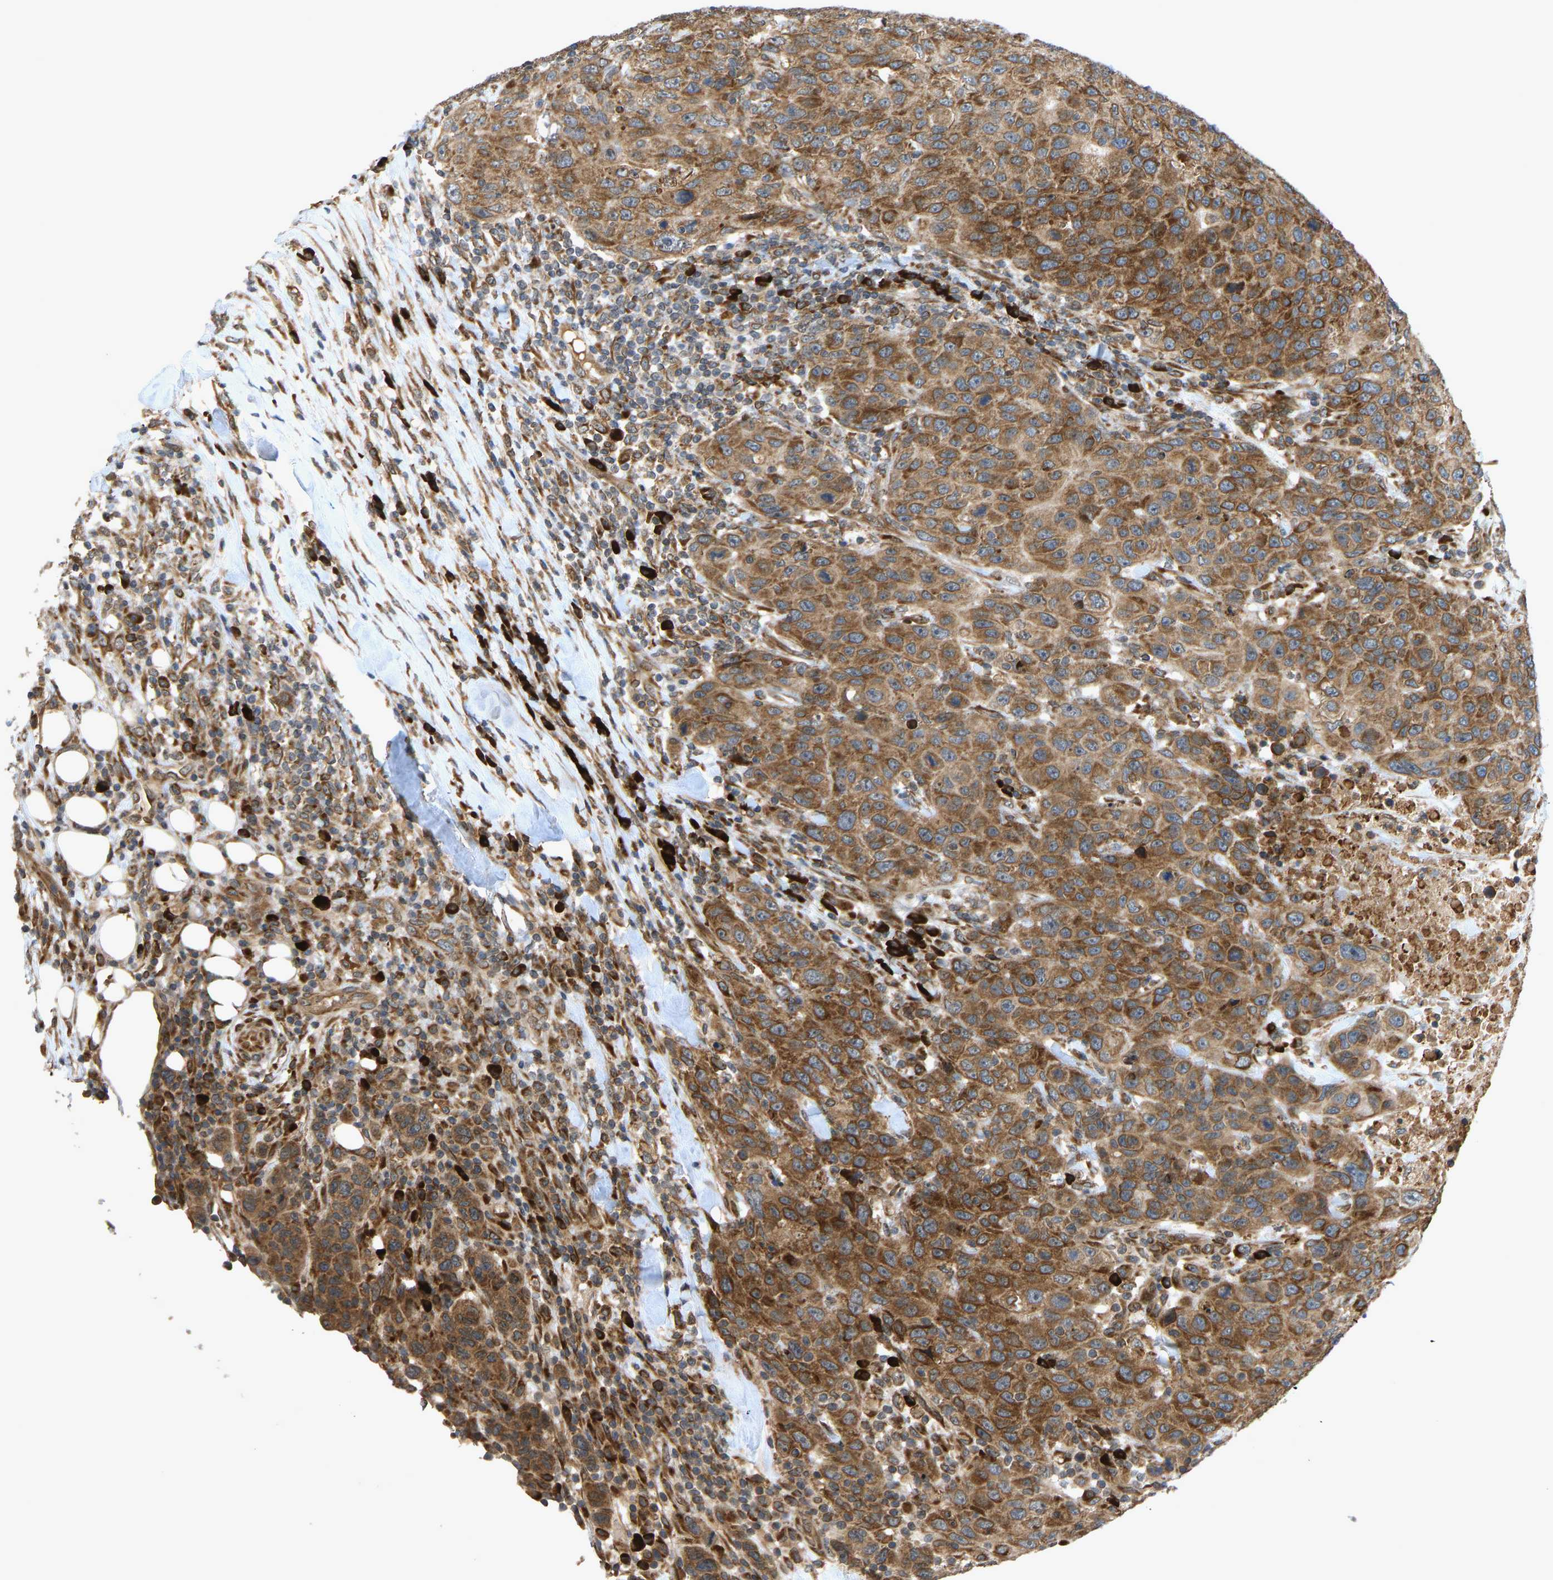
{"staining": {"intensity": "moderate", "quantity": ">75%", "location": "cytoplasmic/membranous"}, "tissue": "breast cancer", "cell_type": "Tumor cells", "image_type": "cancer", "snomed": [{"axis": "morphology", "description": "Duct carcinoma"}, {"axis": "topography", "description": "Breast"}], "caption": "IHC (DAB (3,3'-diaminobenzidine)) staining of breast intraductal carcinoma demonstrates moderate cytoplasmic/membranous protein staining in approximately >75% of tumor cells. Using DAB (3,3'-diaminobenzidine) (brown) and hematoxylin (blue) stains, captured at high magnification using brightfield microscopy.", "gene": "RPN2", "patient": {"sex": "female", "age": 37}}